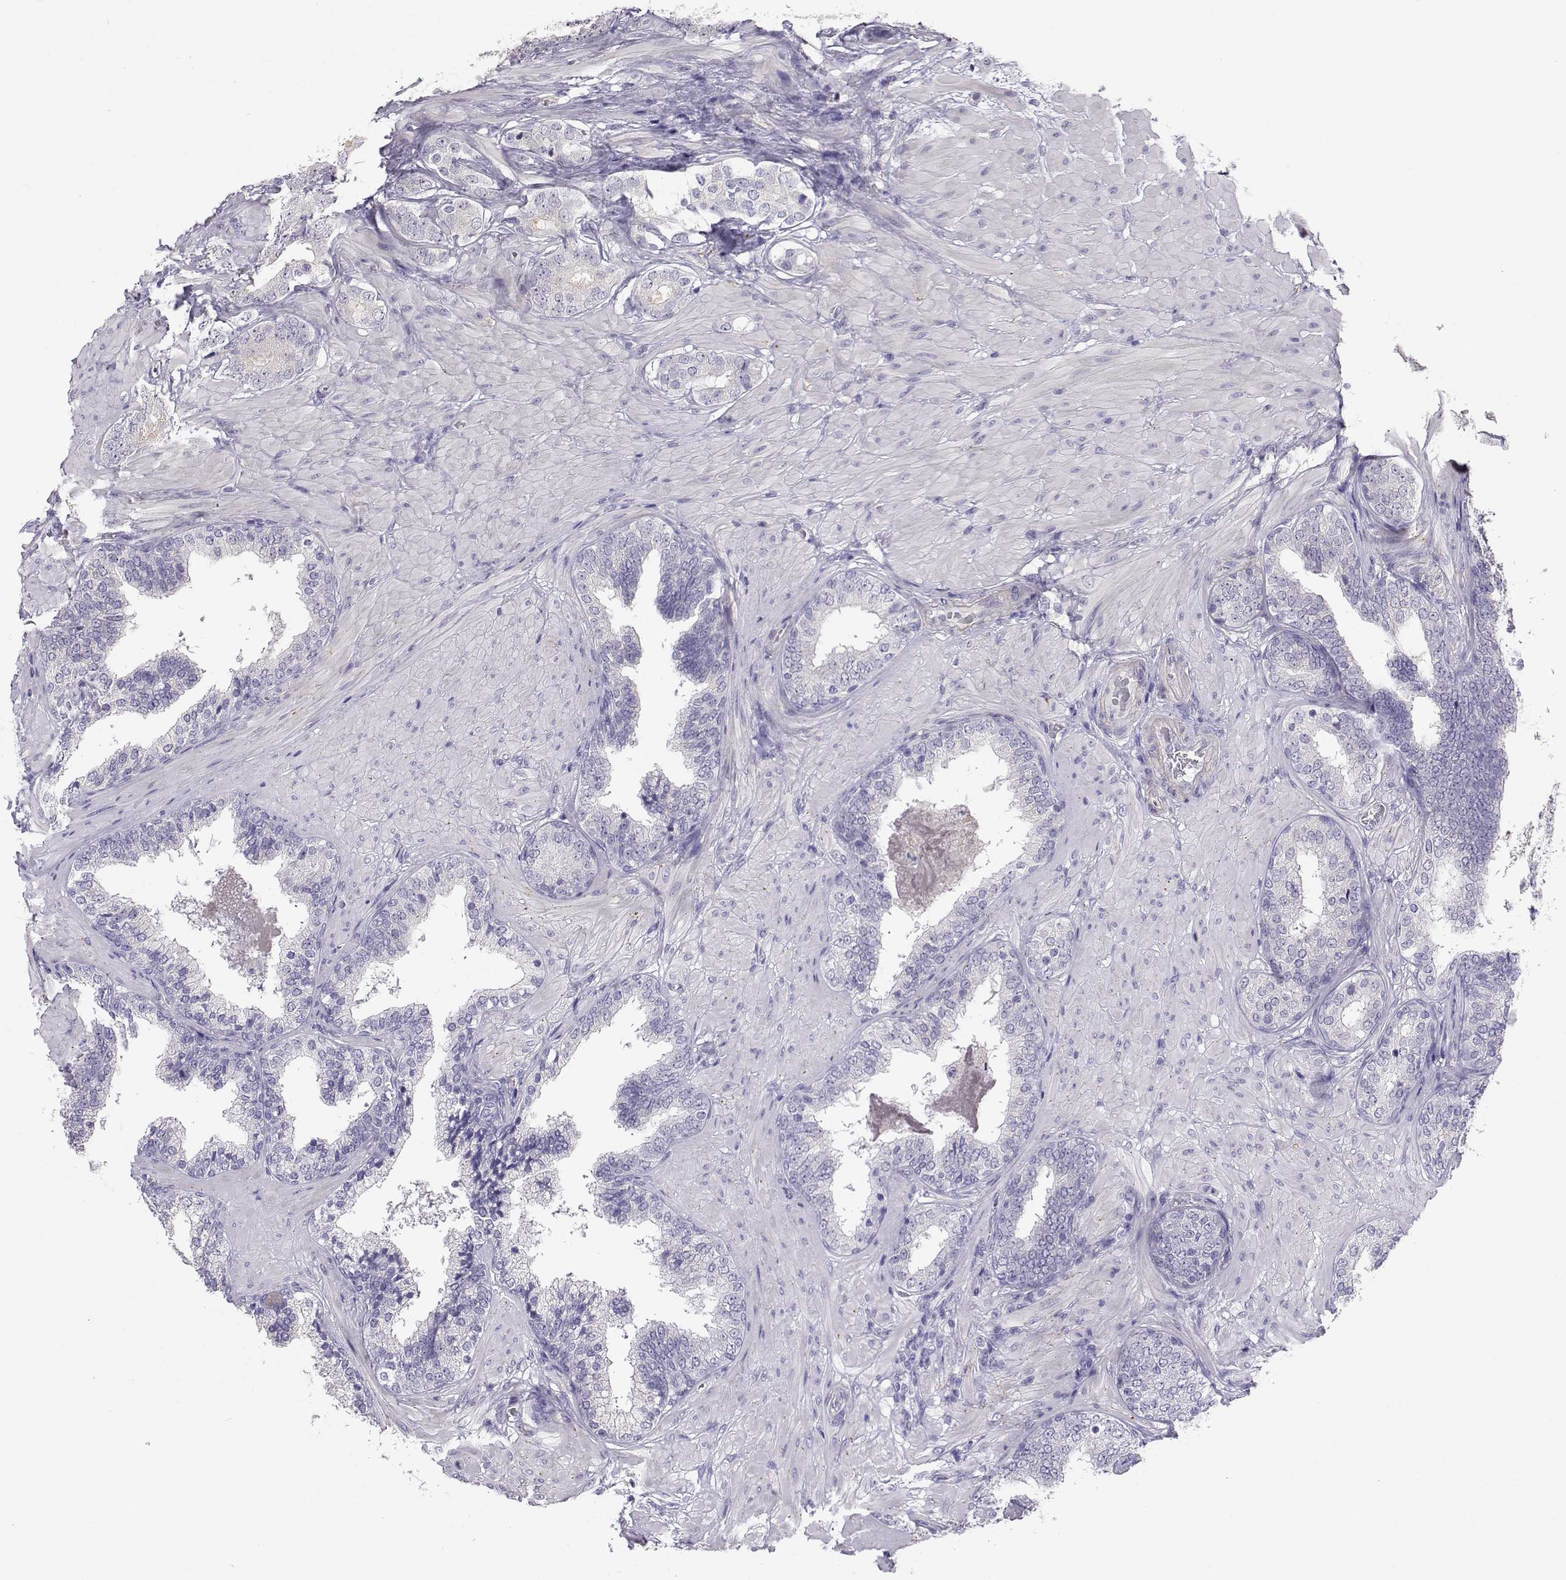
{"staining": {"intensity": "negative", "quantity": "none", "location": "none"}, "tissue": "prostate cancer", "cell_type": "Tumor cells", "image_type": "cancer", "snomed": [{"axis": "morphology", "description": "Adenocarcinoma, Low grade"}, {"axis": "topography", "description": "Prostate"}], "caption": "Photomicrograph shows no protein staining in tumor cells of prostate cancer (adenocarcinoma (low-grade)) tissue.", "gene": "ENDOU", "patient": {"sex": "male", "age": 60}}